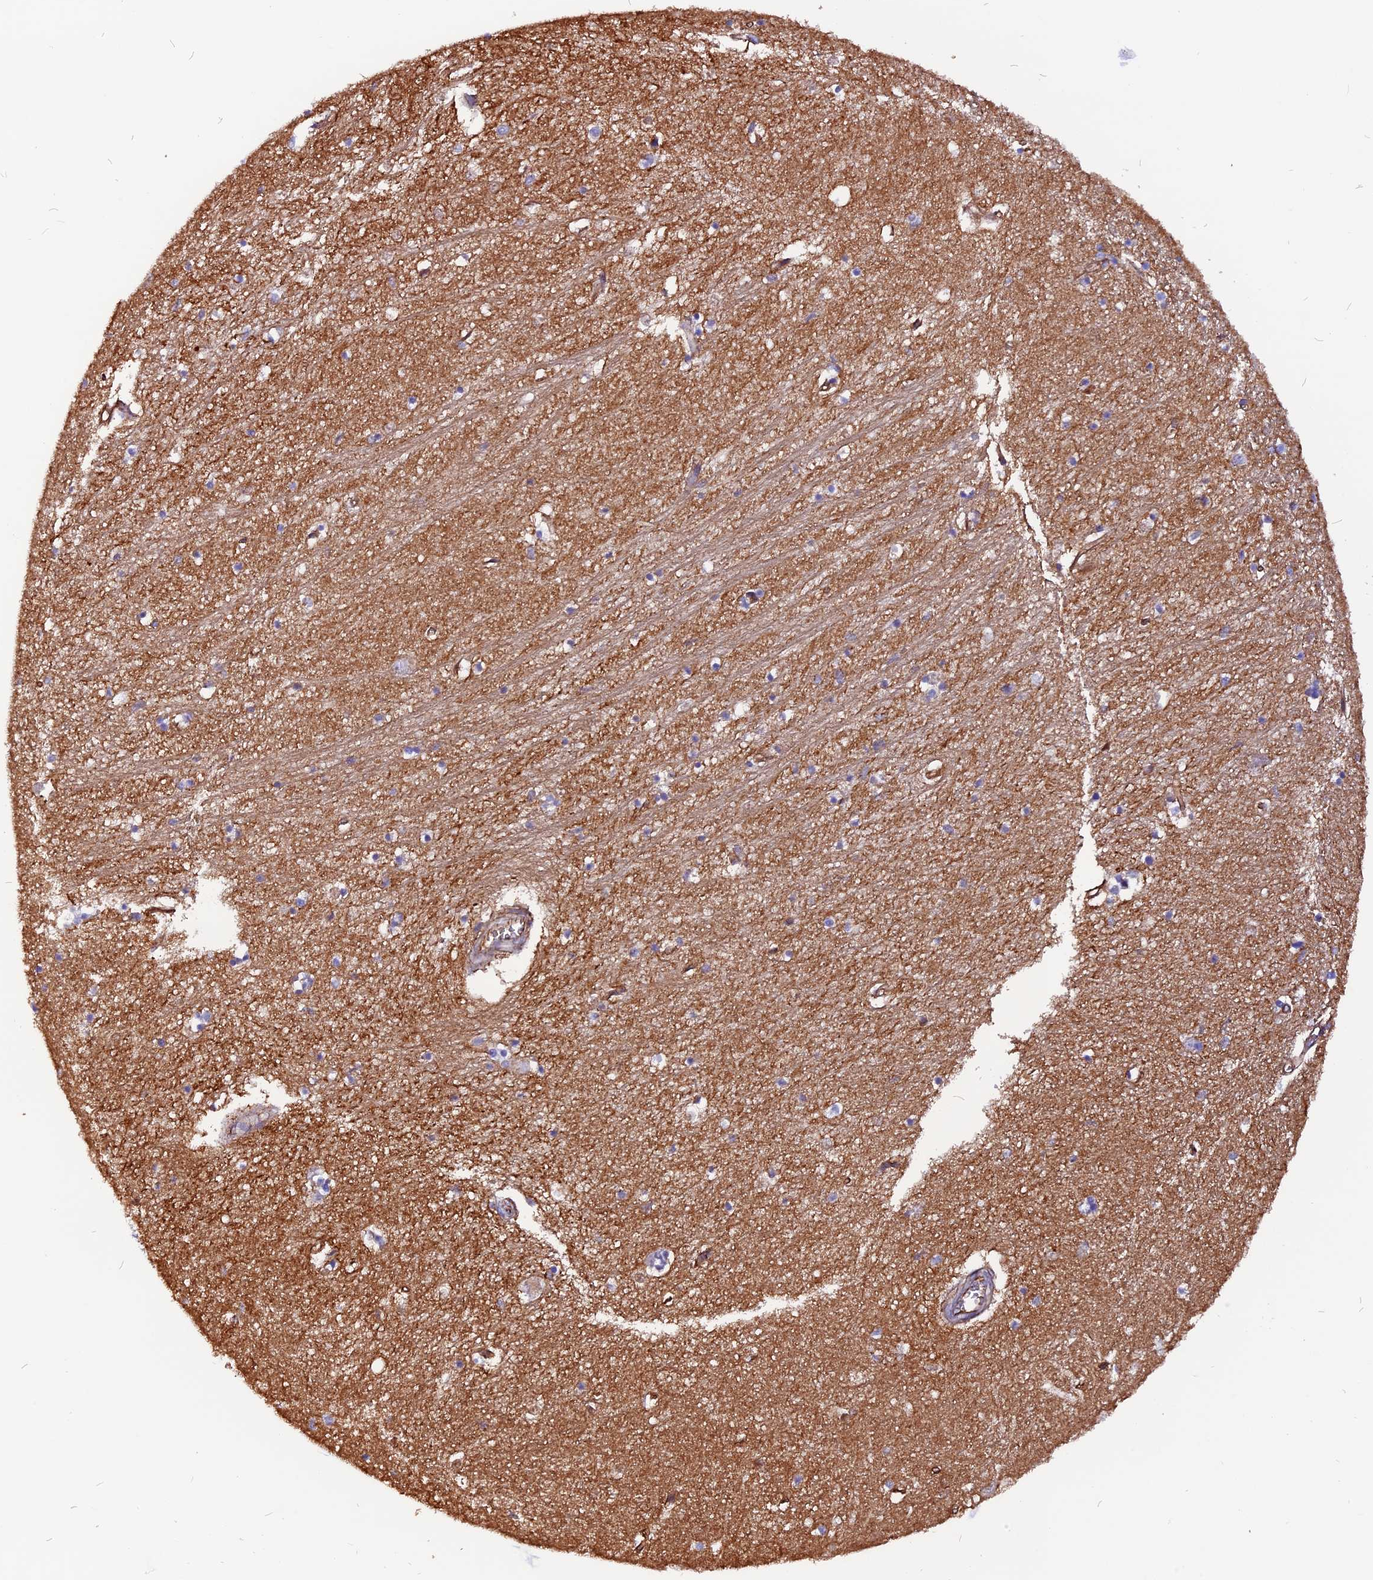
{"staining": {"intensity": "negative", "quantity": "none", "location": "none"}, "tissue": "hippocampus", "cell_type": "Glial cells", "image_type": "normal", "snomed": [{"axis": "morphology", "description": "Normal tissue, NOS"}, {"axis": "topography", "description": "Hippocampus"}], "caption": "A high-resolution image shows IHC staining of unremarkable hippocampus, which displays no significant staining in glial cells.", "gene": "ZNF749", "patient": {"sex": "female", "age": 64}}